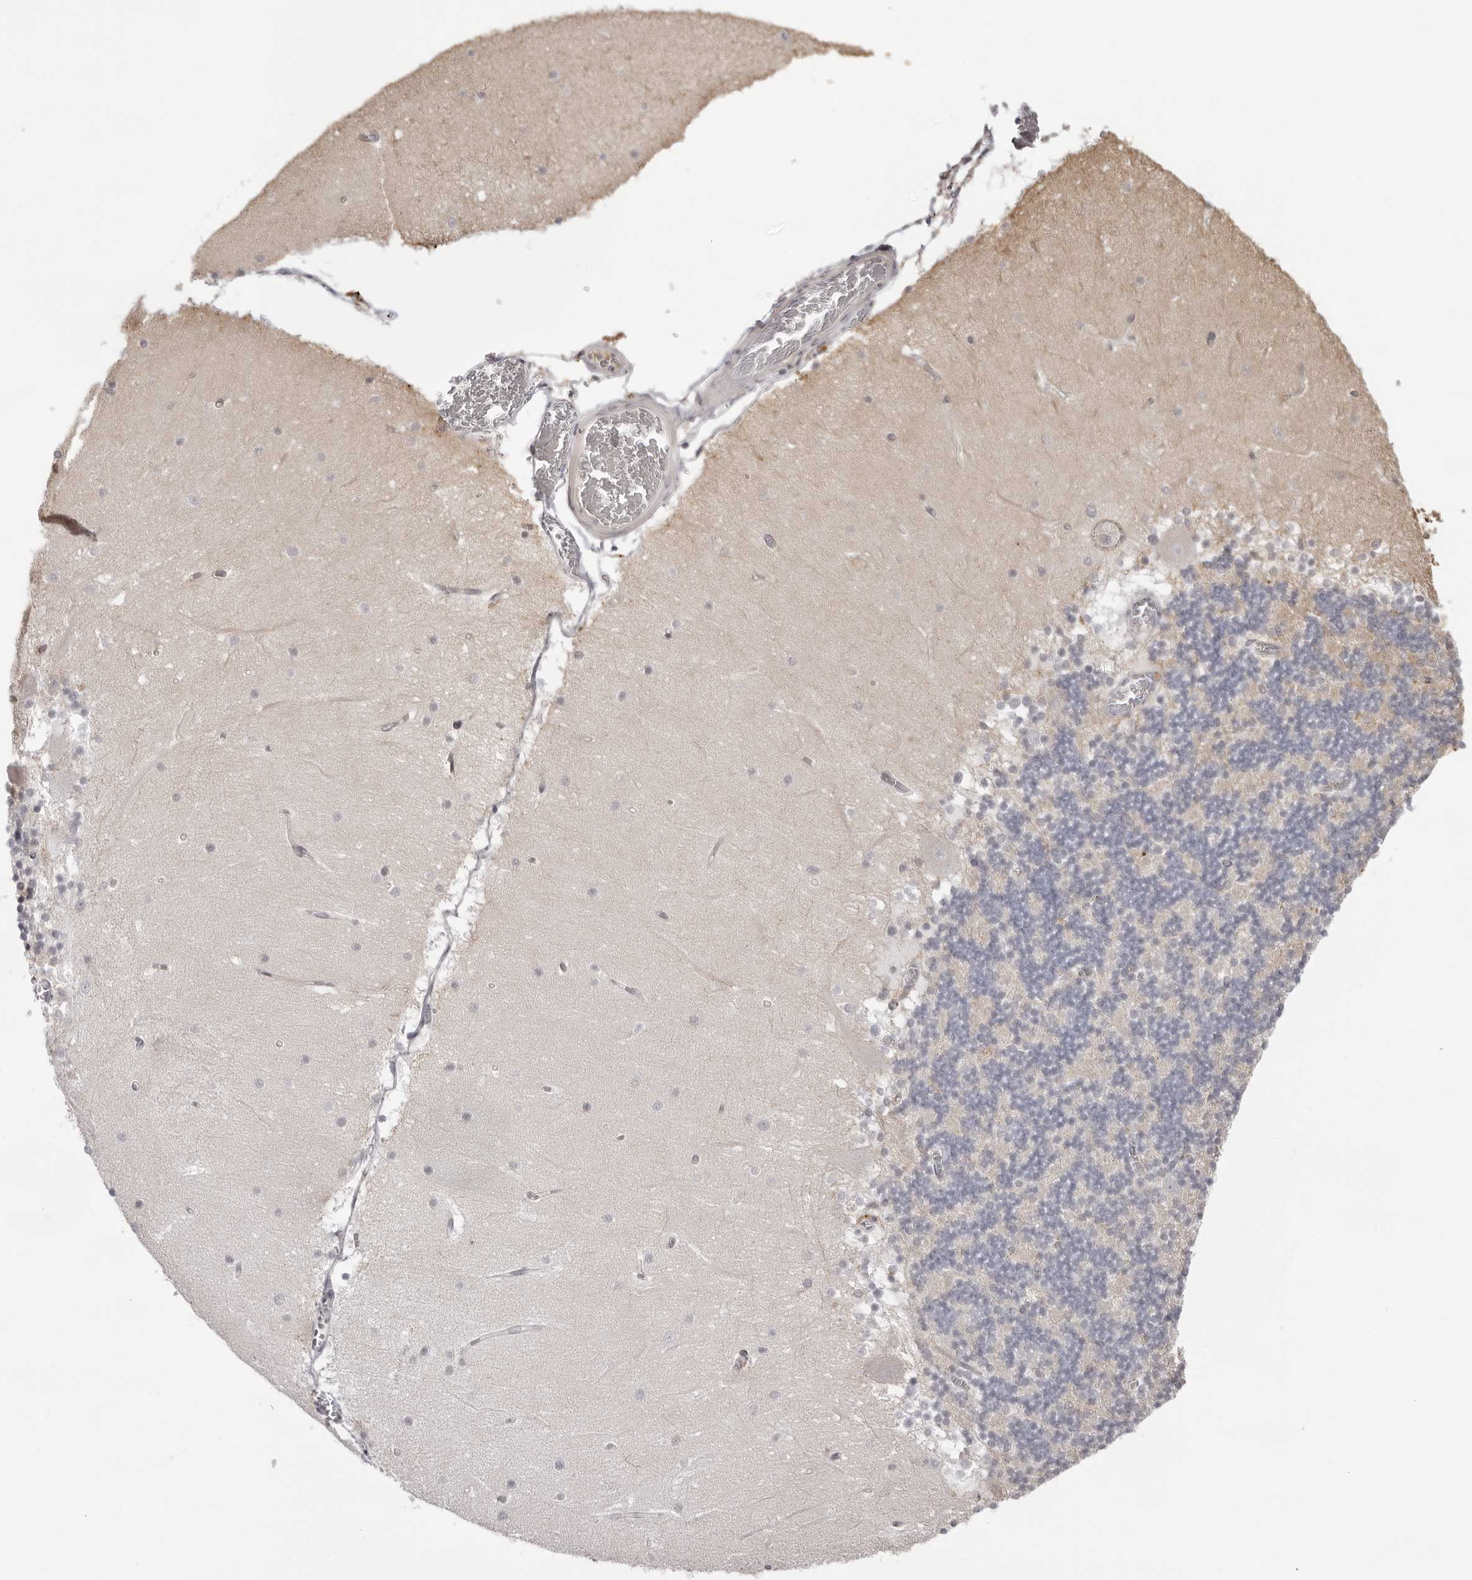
{"staining": {"intensity": "negative", "quantity": "none", "location": "none"}, "tissue": "cerebellum", "cell_type": "Cells in granular layer", "image_type": "normal", "snomed": [{"axis": "morphology", "description": "Normal tissue, NOS"}, {"axis": "topography", "description": "Cerebellum"}], "caption": "DAB immunohistochemical staining of normal cerebellum reveals no significant staining in cells in granular layer. (Stains: DAB immunohistochemistry (IHC) with hematoxylin counter stain, Microscopy: brightfield microscopy at high magnification).", "gene": "ACP6", "patient": {"sex": "female", "age": 28}}